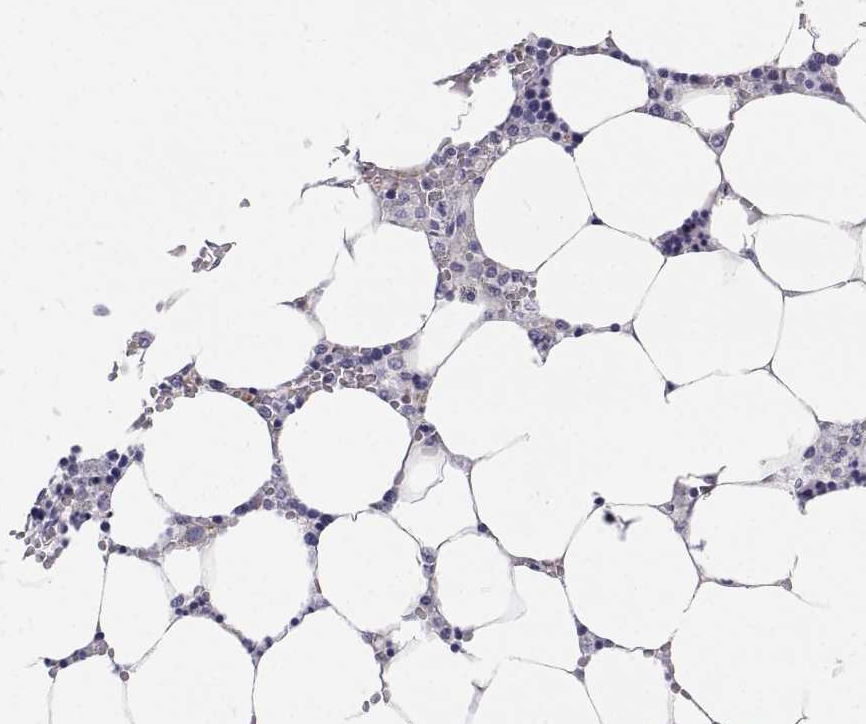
{"staining": {"intensity": "negative", "quantity": "none", "location": "none"}, "tissue": "bone marrow", "cell_type": "Hematopoietic cells", "image_type": "normal", "snomed": [{"axis": "morphology", "description": "Normal tissue, NOS"}, {"axis": "topography", "description": "Bone marrow"}], "caption": "Hematopoietic cells show no significant positivity in benign bone marrow. (Brightfield microscopy of DAB (3,3'-diaminobenzidine) immunohistochemistry at high magnification).", "gene": "NCR2", "patient": {"sex": "male", "age": 64}}